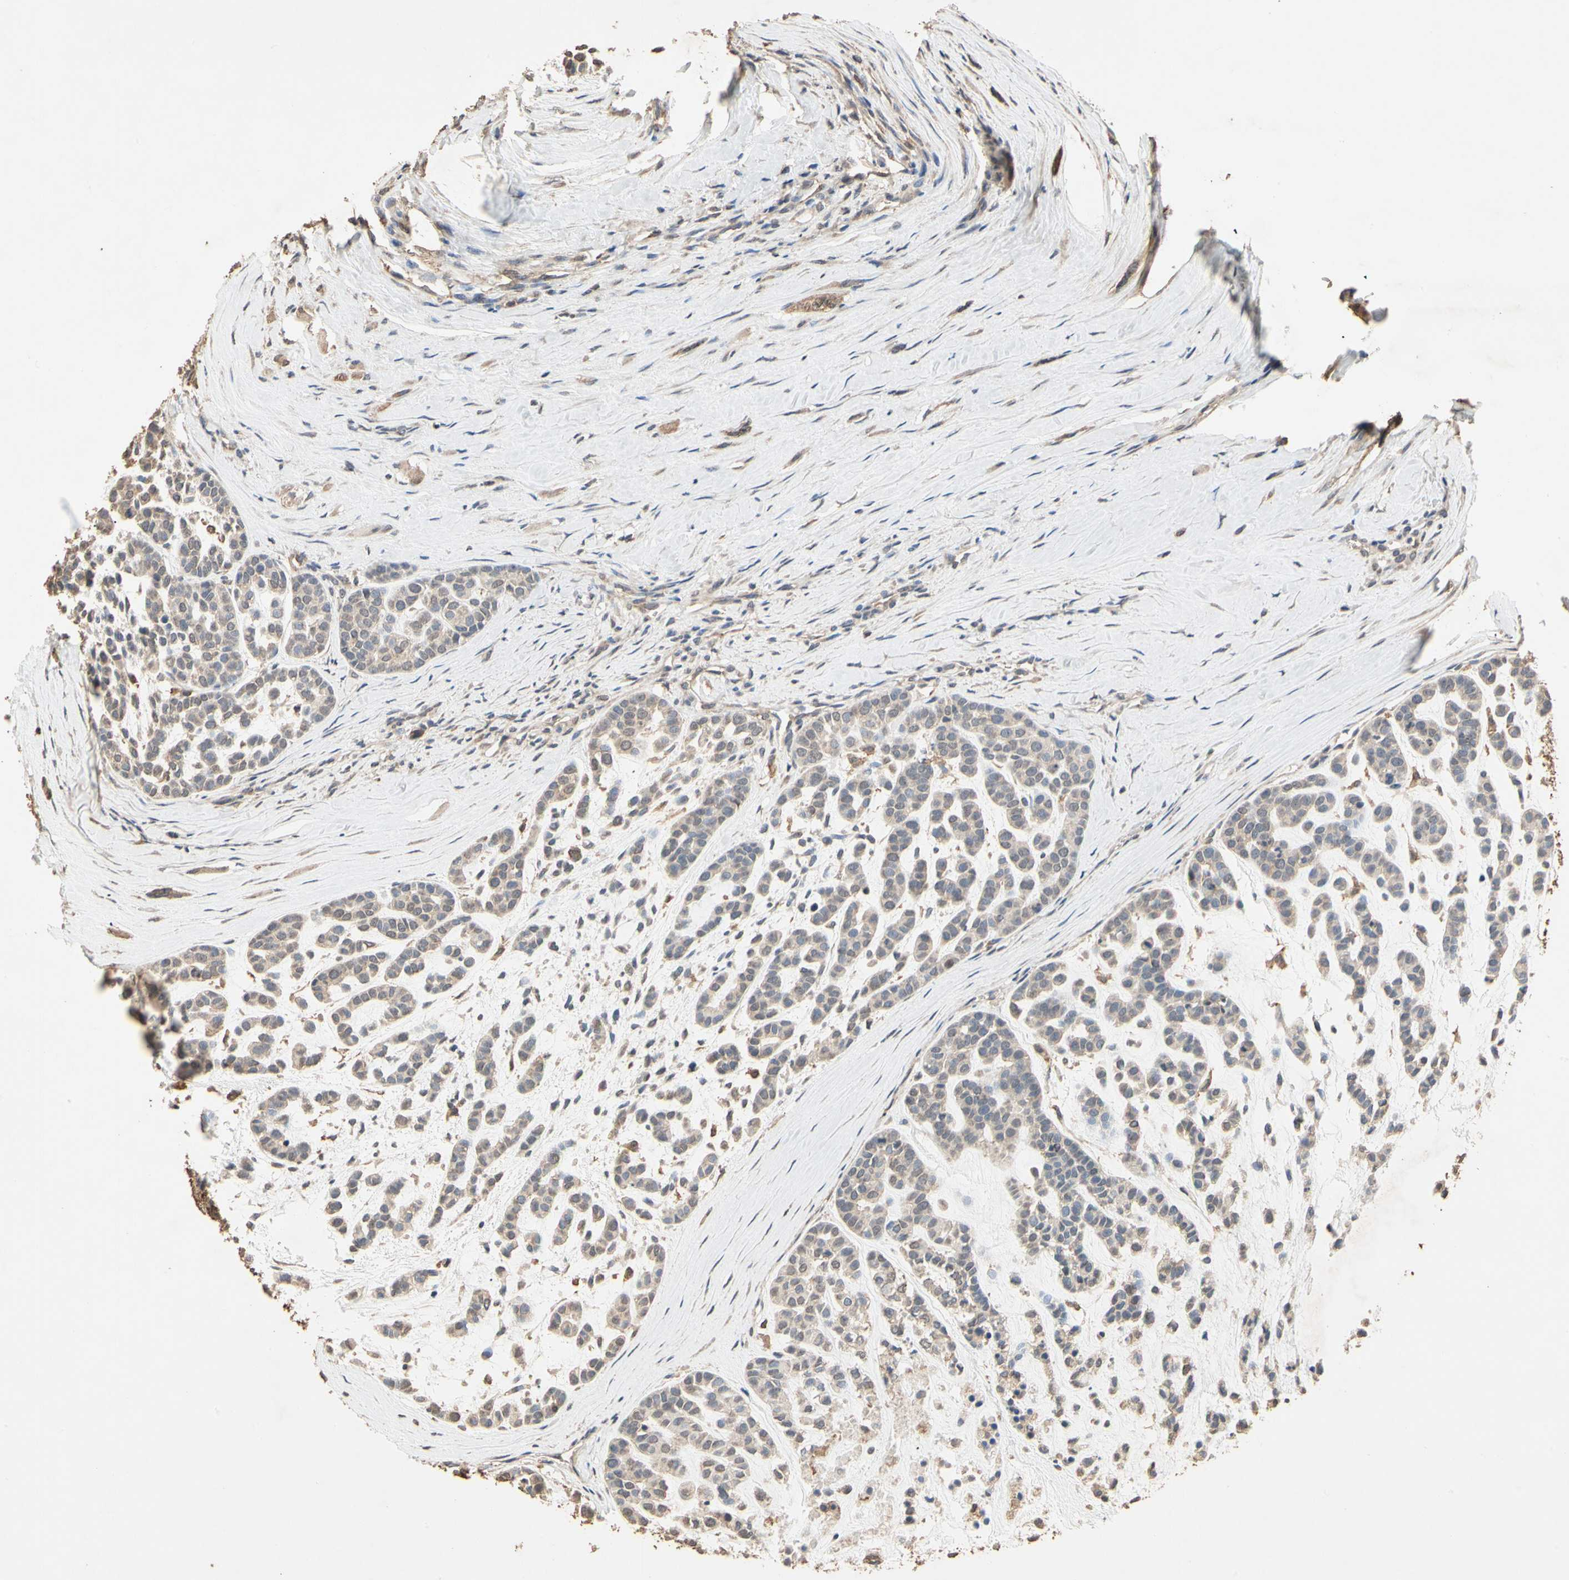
{"staining": {"intensity": "weak", "quantity": "25%-75%", "location": "cytoplasmic/membranous"}, "tissue": "head and neck cancer", "cell_type": "Tumor cells", "image_type": "cancer", "snomed": [{"axis": "morphology", "description": "Adenocarcinoma, NOS"}, {"axis": "morphology", "description": "Adenoma, NOS"}, {"axis": "topography", "description": "Head-Neck"}], "caption": "Tumor cells demonstrate low levels of weak cytoplasmic/membranous staining in approximately 25%-75% of cells in head and neck adenocarcinoma. The staining is performed using DAB (3,3'-diaminobenzidine) brown chromogen to label protein expression. The nuclei are counter-stained blue using hematoxylin.", "gene": "MAP3K10", "patient": {"sex": "female", "age": 55}}